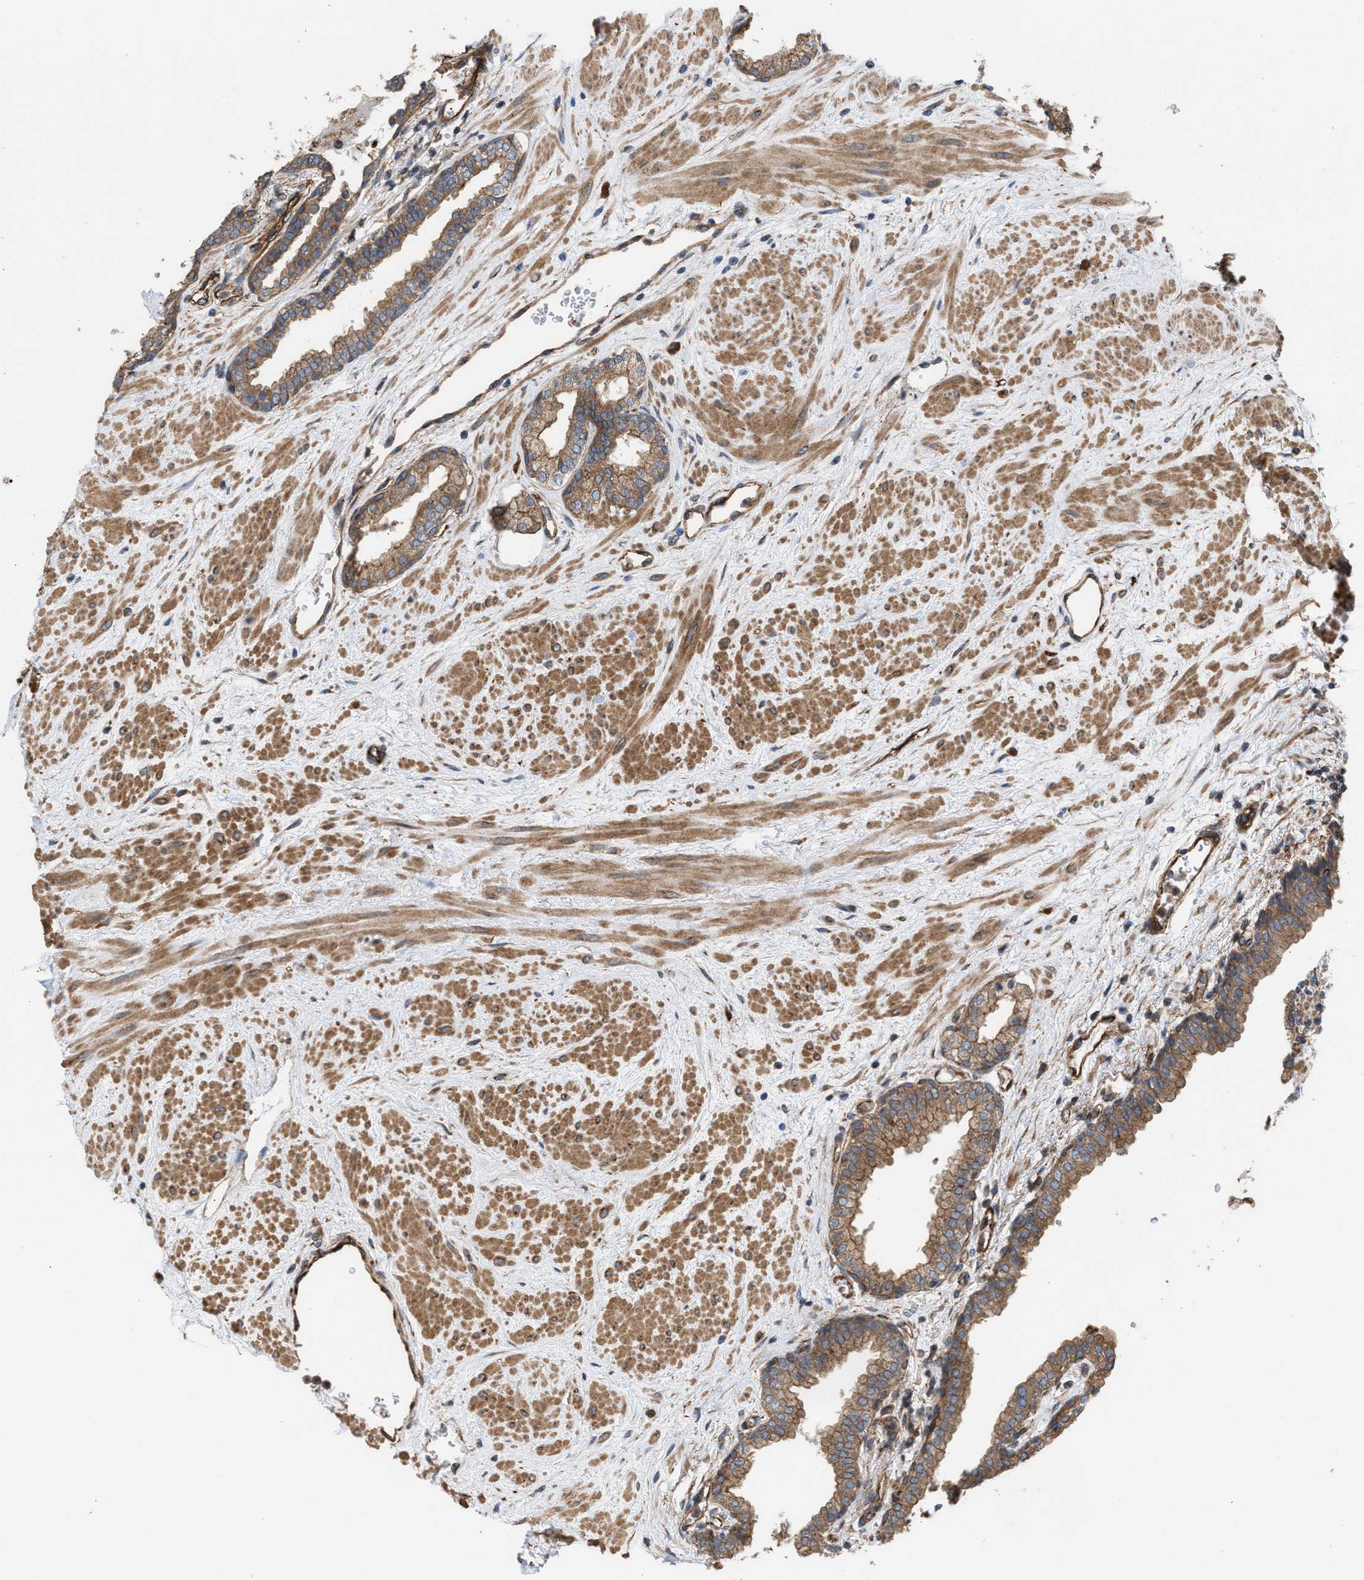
{"staining": {"intensity": "moderate", "quantity": ">75%", "location": "cytoplasmic/membranous"}, "tissue": "prostate", "cell_type": "Glandular cells", "image_type": "normal", "snomed": [{"axis": "morphology", "description": "Normal tissue, NOS"}, {"axis": "topography", "description": "Prostate"}], "caption": "A micrograph showing moderate cytoplasmic/membranous expression in about >75% of glandular cells in unremarkable prostate, as visualized by brown immunohistochemical staining.", "gene": "EPS15L1", "patient": {"sex": "male", "age": 51}}